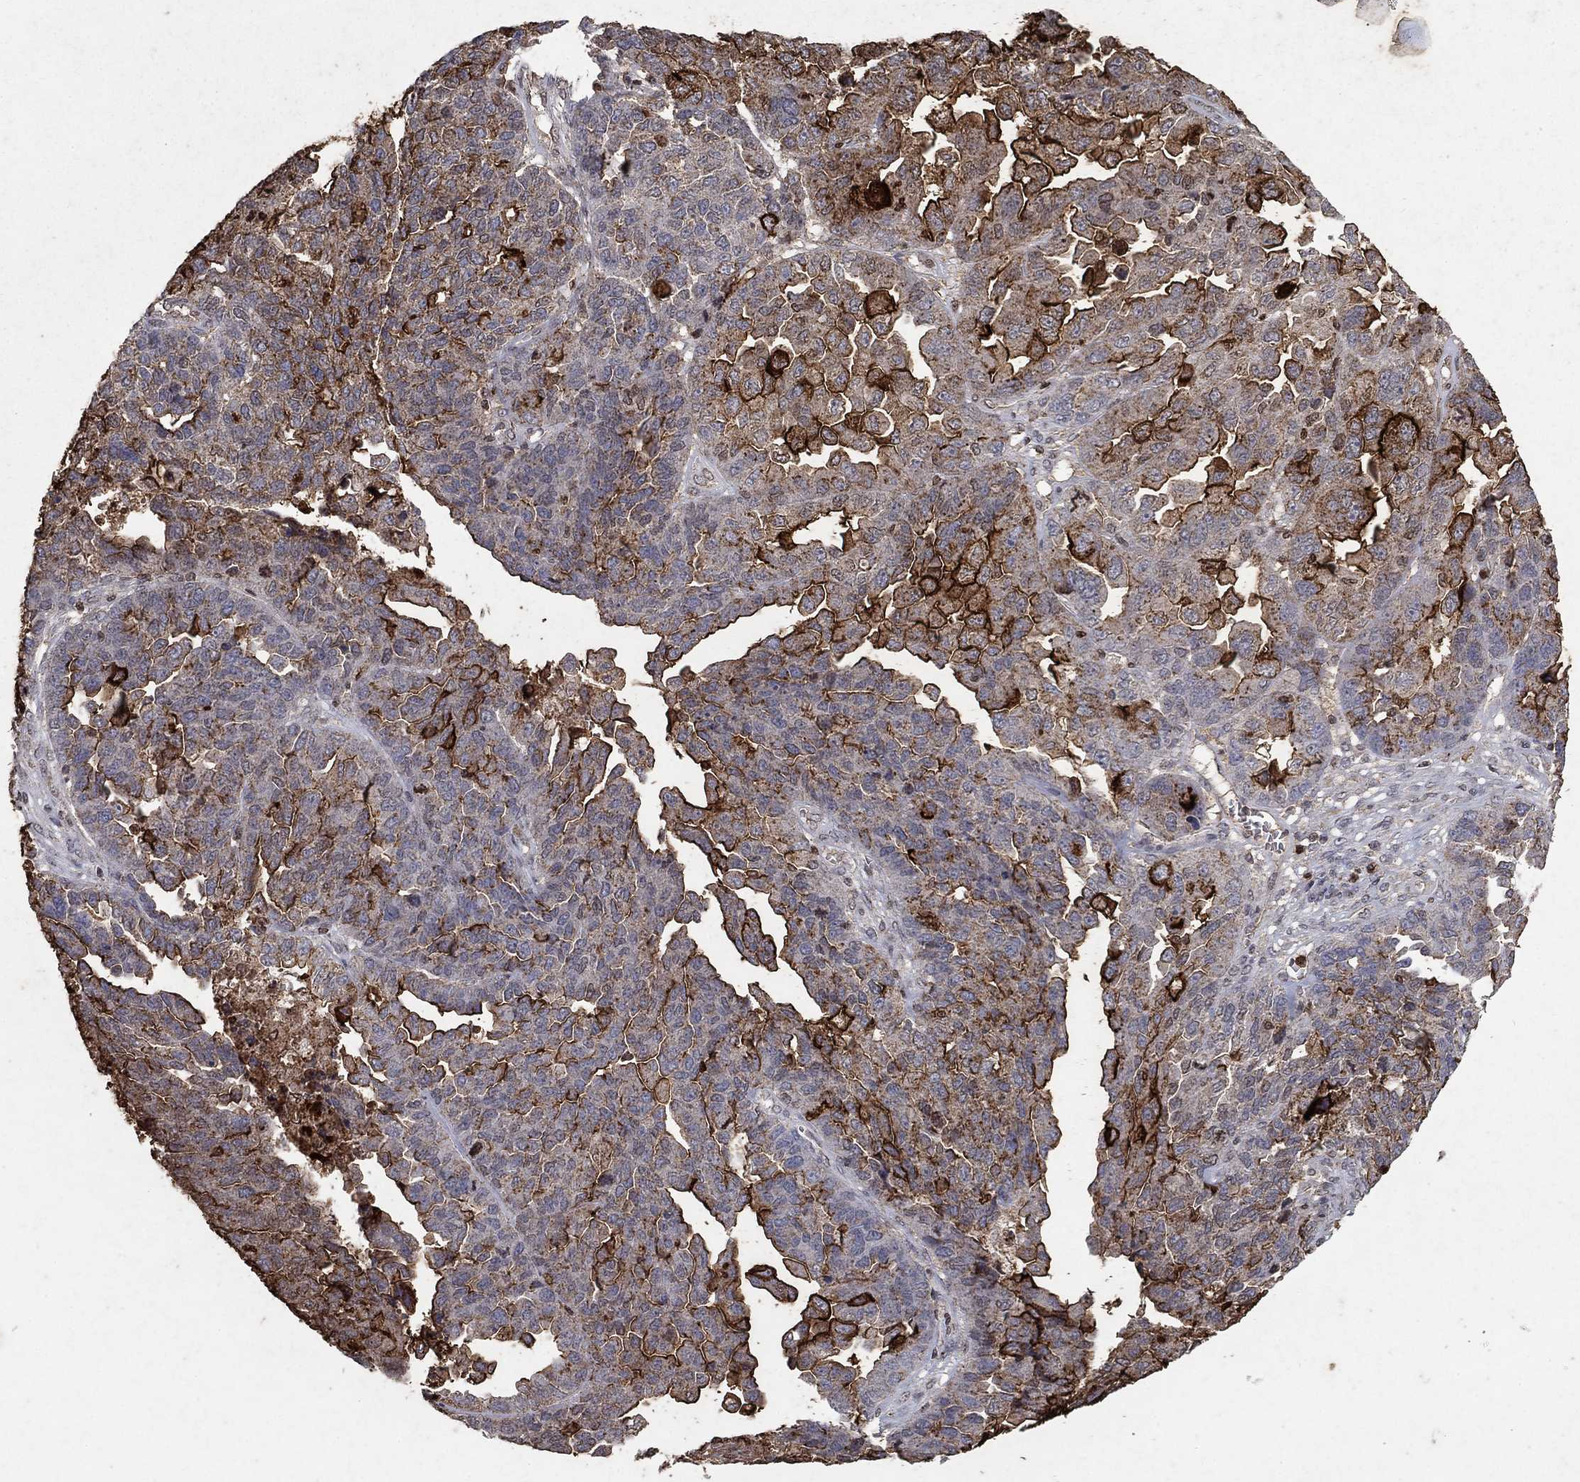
{"staining": {"intensity": "strong", "quantity": "25%-75%", "location": "cytoplasmic/membranous"}, "tissue": "ovarian cancer", "cell_type": "Tumor cells", "image_type": "cancer", "snomed": [{"axis": "morphology", "description": "Cystadenocarcinoma, serous, NOS"}, {"axis": "topography", "description": "Ovary"}], "caption": "Immunohistochemistry staining of serous cystadenocarcinoma (ovarian), which exhibits high levels of strong cytoplasmic/membranous expression in approximately 25%-75% of tumor cells indicating strong cytoplasmic/membranous protein staining. The staining was performed using DAB (3,3'-diaminobenzidine) (brown) for protein detection and nuclei were counterstained in hematoxylin (blue).", "gene": "CD24", "patient": {"sex": "female", "age": 87}}